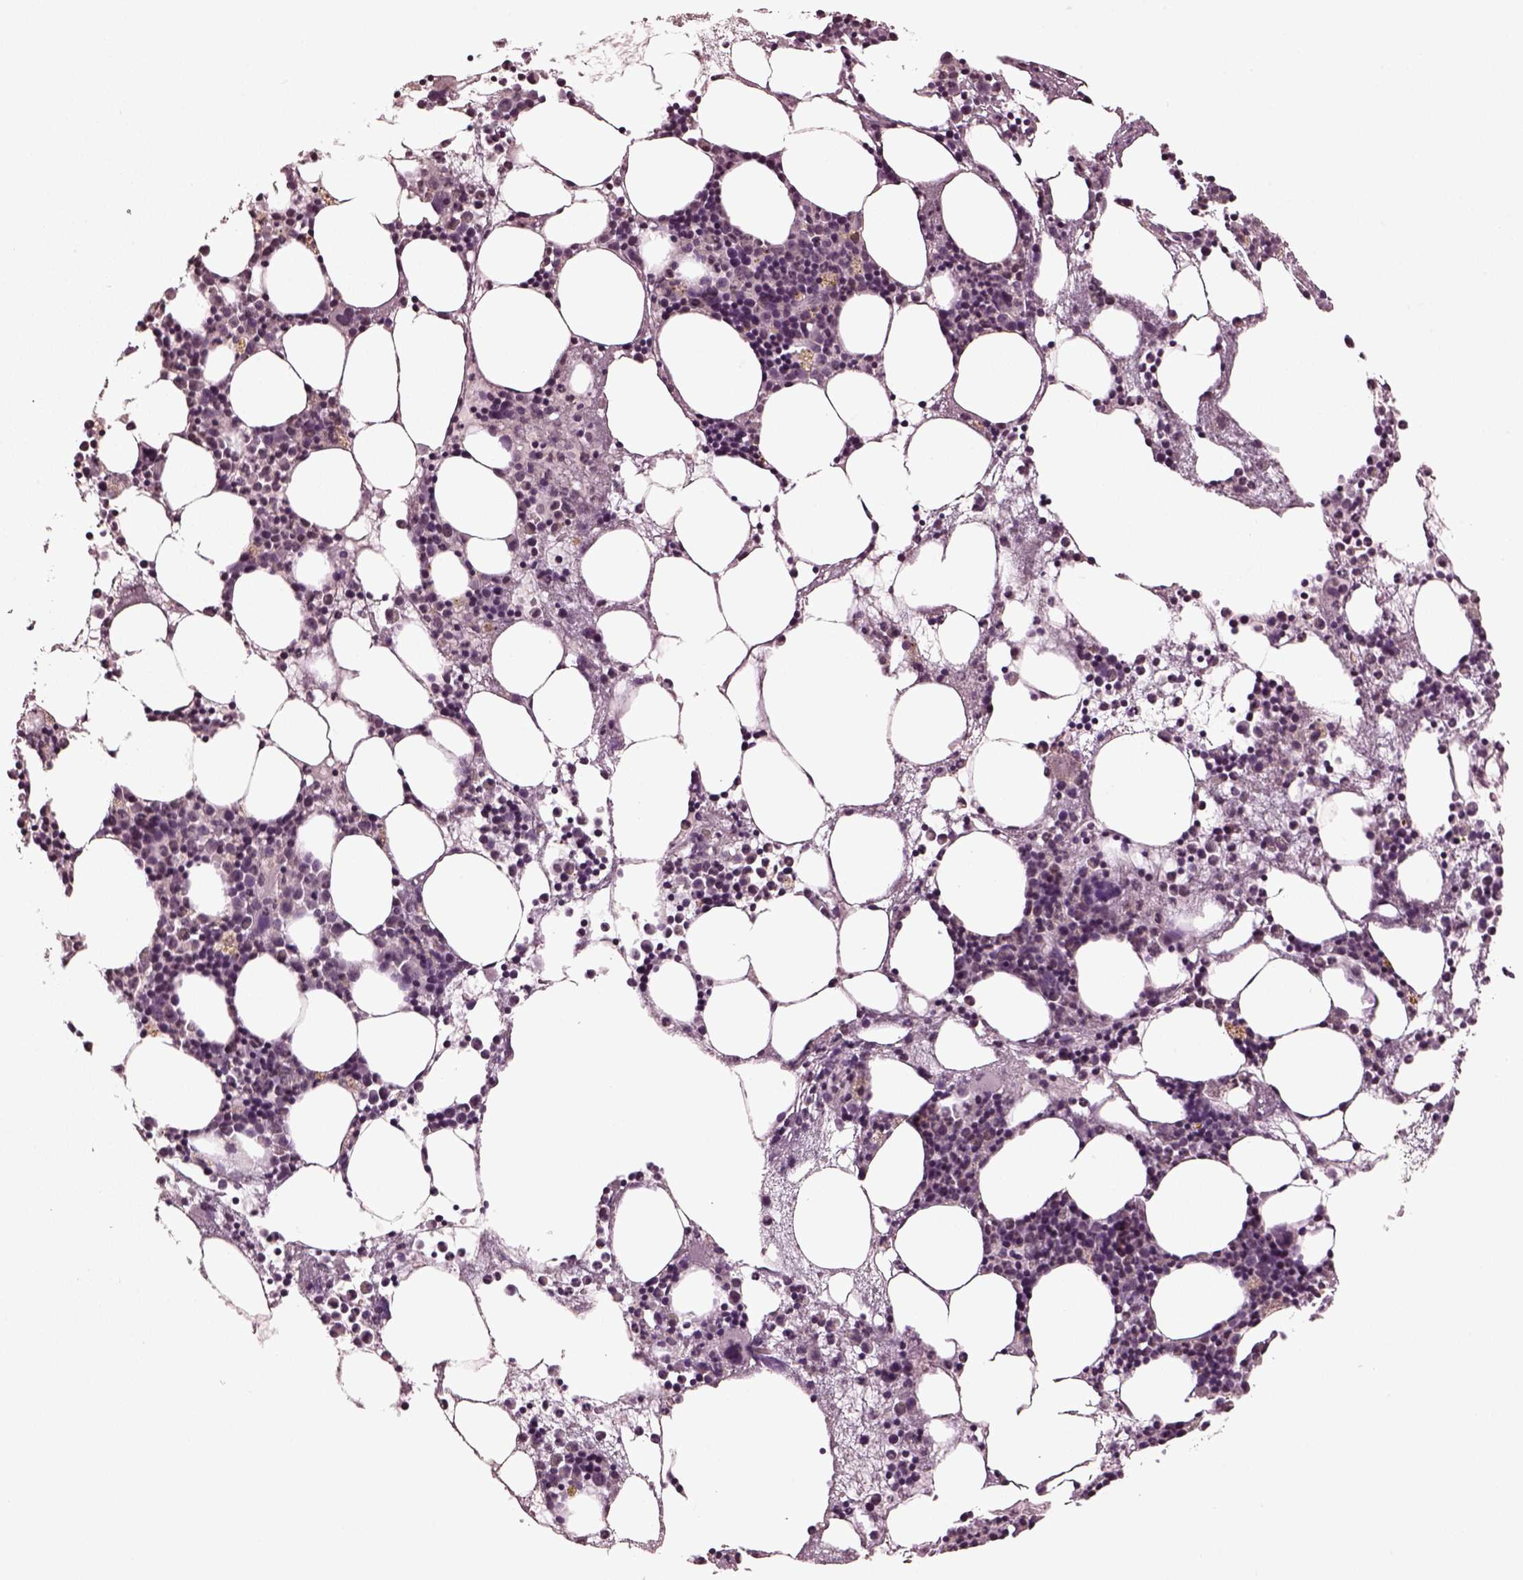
{"staining": {"intensity": "moderate", "quantity": "<25%", "location": "nuclear"}, "tissue": "bone marrow", "cell_type": "Hematopoietic cells", "image_type": "normal", "snomed": [{"axis": "morphology", "description": "Normal tissue, NOS"}, {"axis": "topography", "description": "Bone marrow"}], "caption": "This photomicrograph displays IHC staining of normal bone marrow, with low moderate nuclear expression in about <25% of hematopoietic cells.", "gene": "GRM4", "patient": {"sex": "male", "age": 54}}